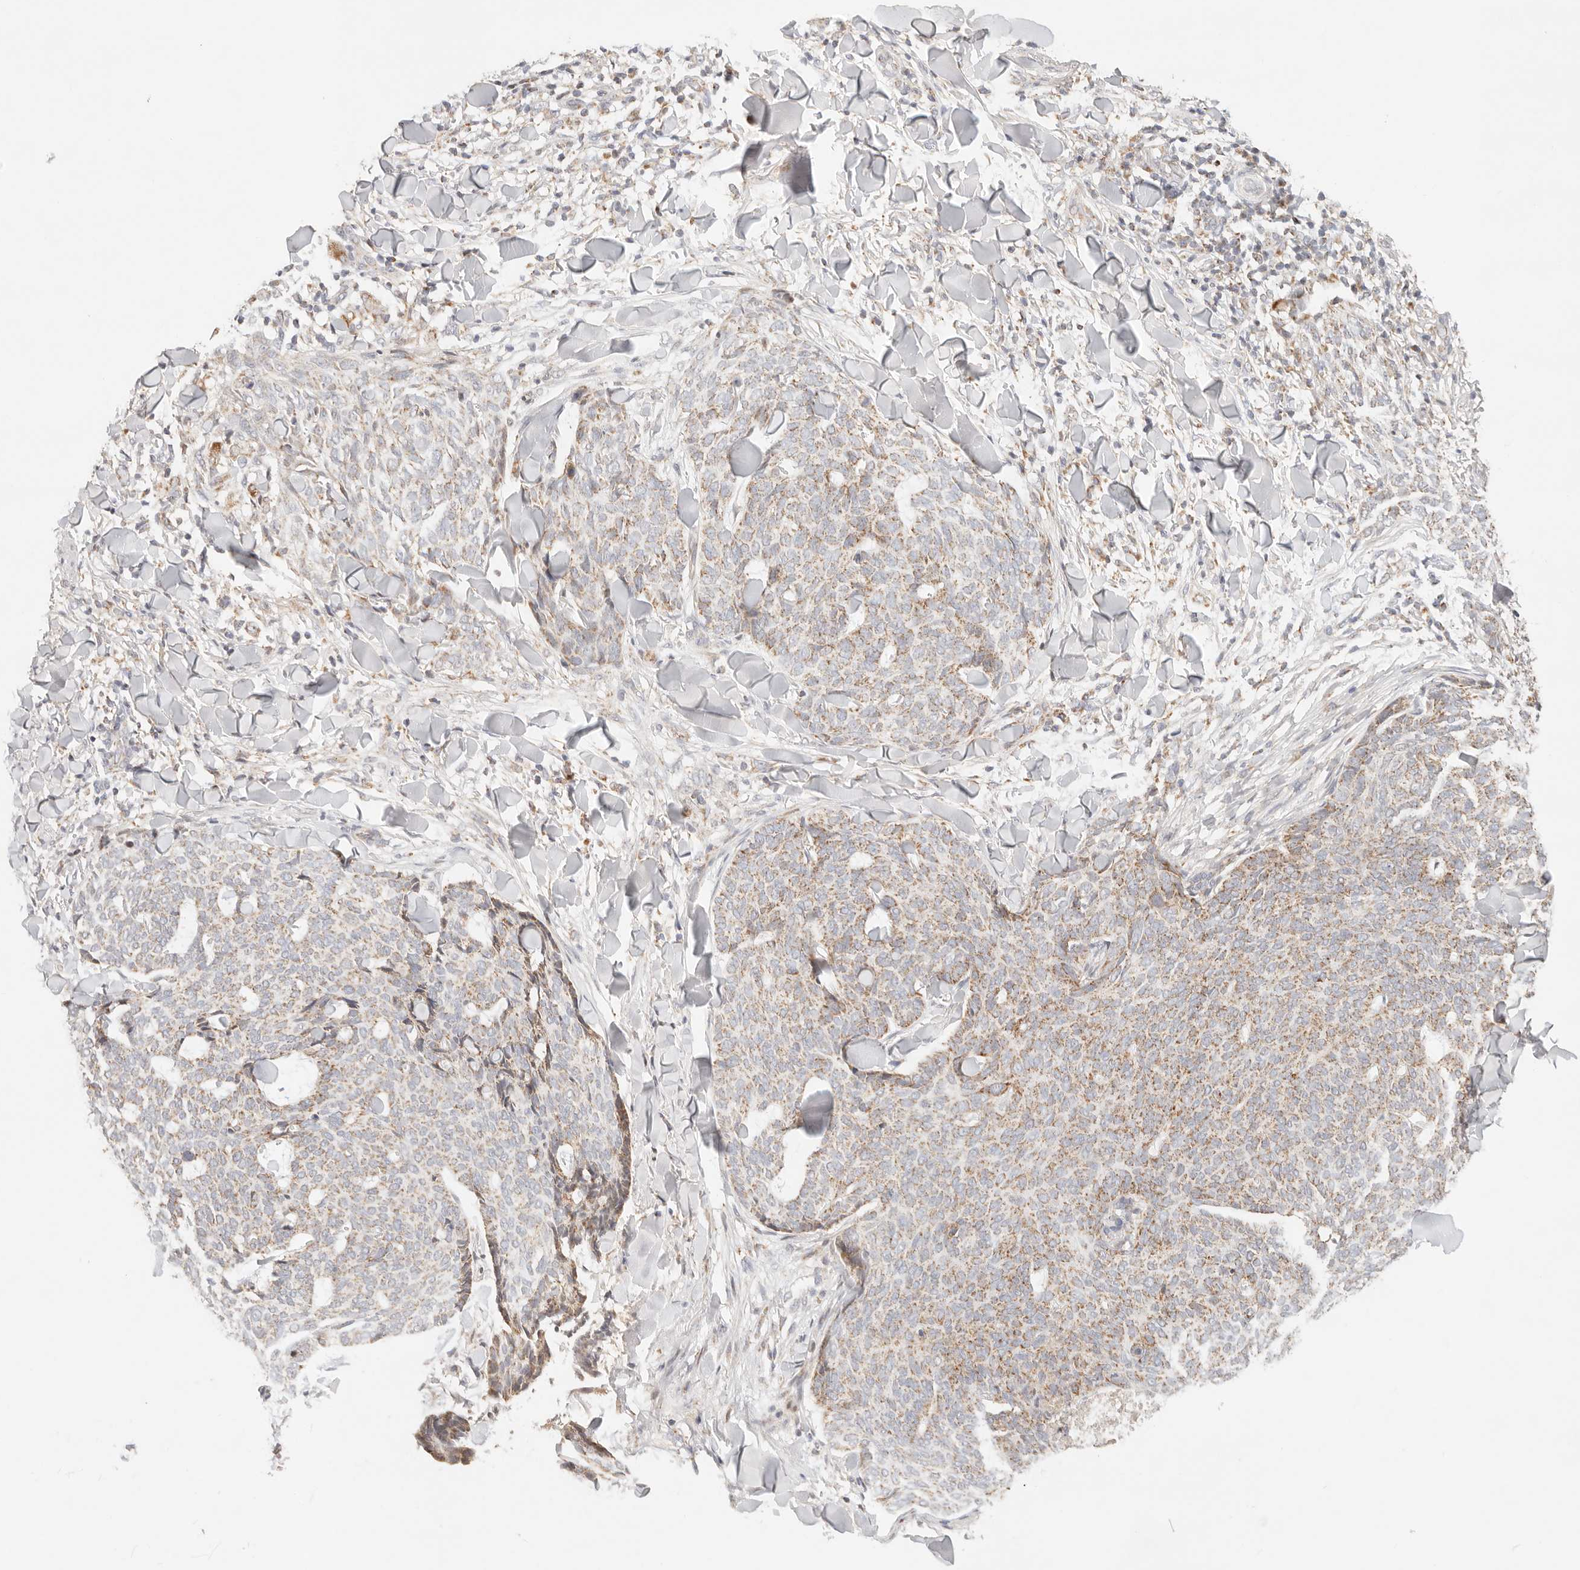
{"staining": {"intensity": "weak", "quantity": ">75%", "location": "cytoplasmic/membranous"}, "tissue": "skin cancer", "cell_type": "Tumor cells", "image_type": "cancer", "snomed": [{"axis": "morphology", "description": "Normal tissue, NOS"}, {"axis": "morphology", "description": "Basal cell carcinoma"}, {"axis": "topography", "description": "Skin"}], "caption": "Immunohistochemistry photomicrograph of neoplastic tissue: basal cell carcinoma (skin) stained using IHC shows low levels of weak protein expression localized specifically in the cytoplasmic/membranous of tumor cells, appearing as a cytoplasmic/membranous brown color.", "gene": "COA6", "patient": {"sex": "male", "age": 50}}